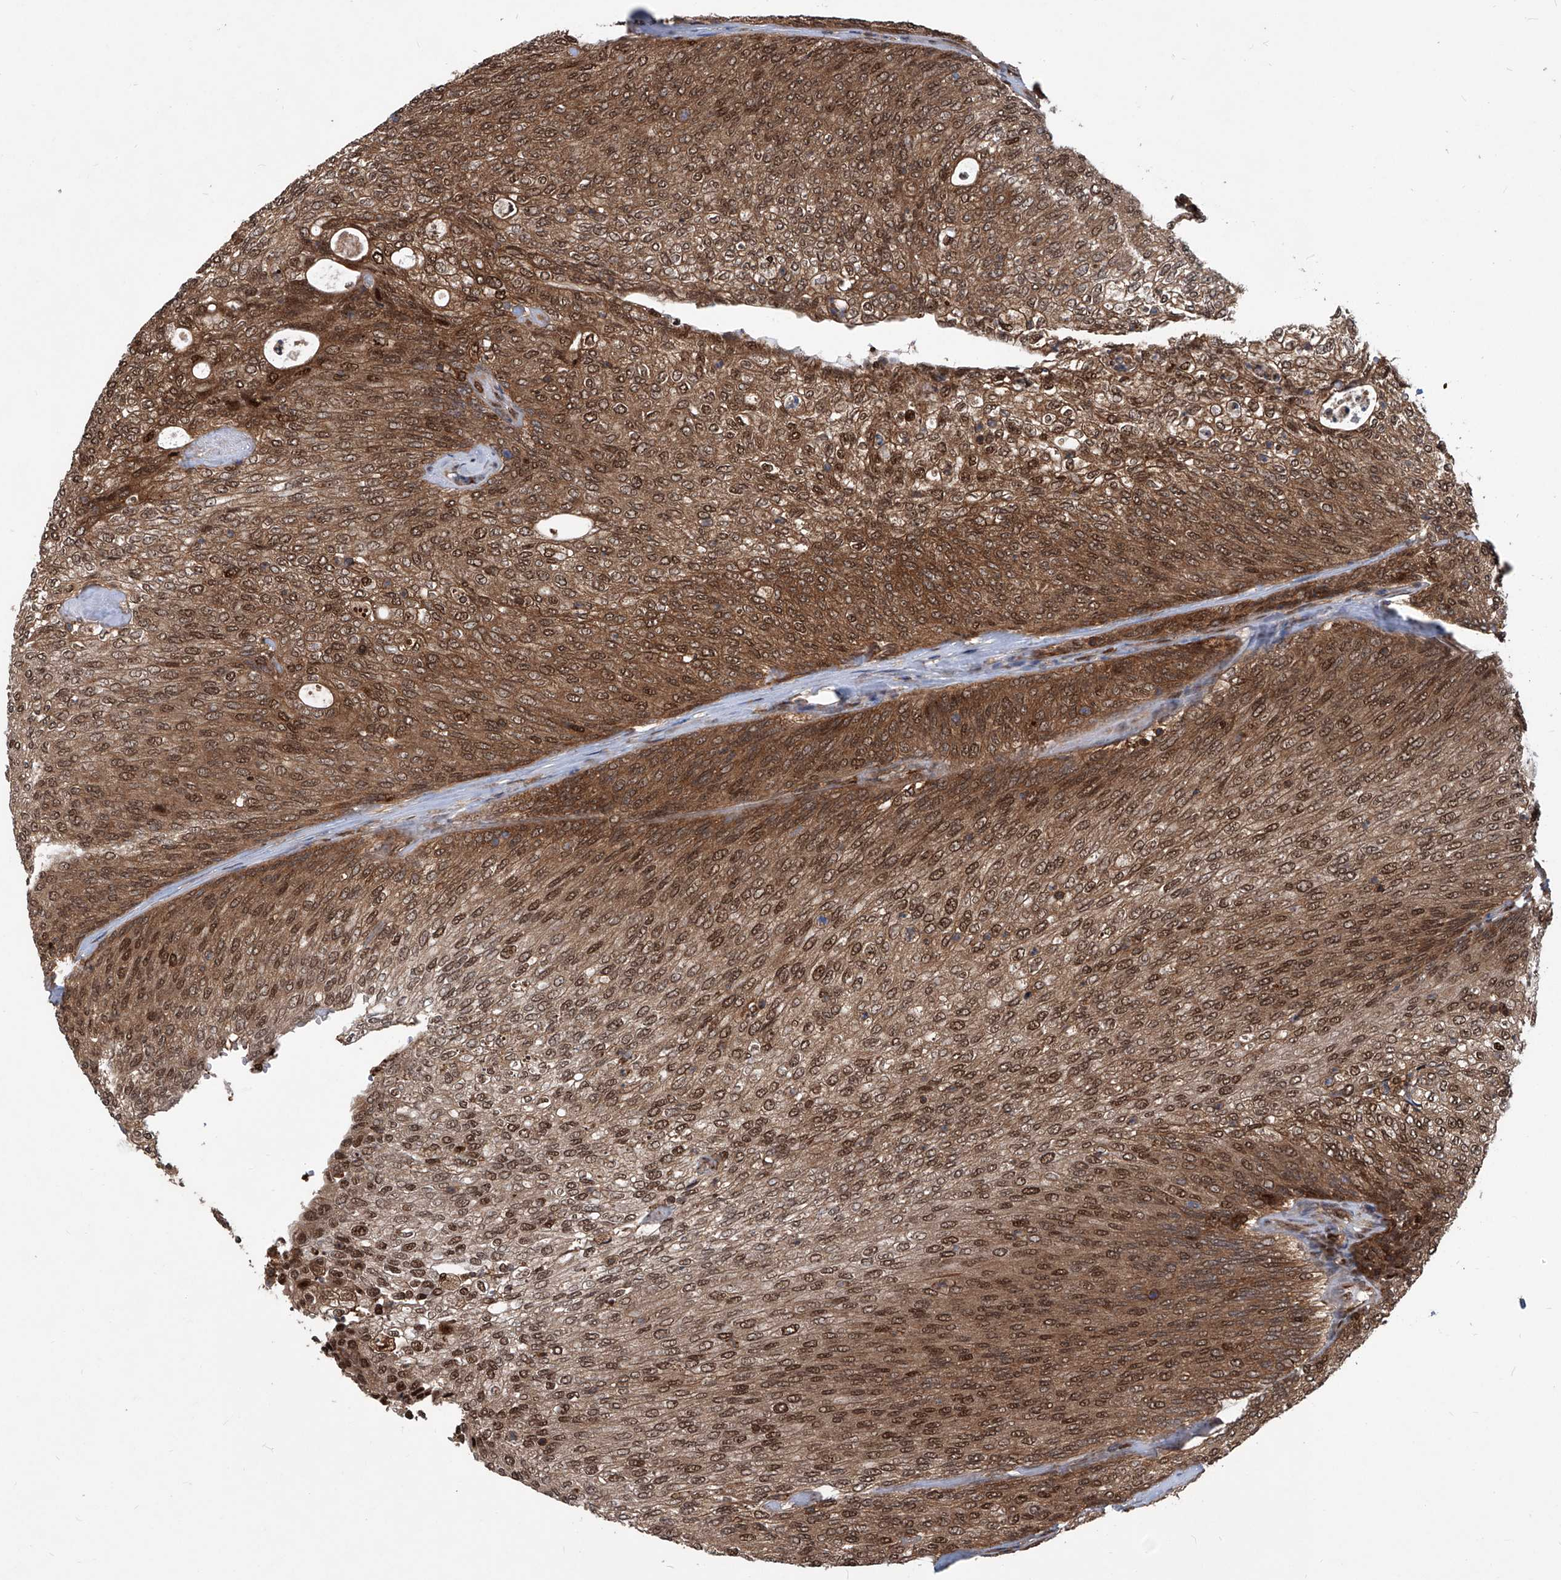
{"staining": {"intensity": "moderate", "quantity": ">75%", "location": "cytoplasmic/membranous,nuclear"}, "tissue": "urothelial cancer", "cell_type": "Tumor cells", "image_type": "cancer", "snomed": [{"axis": "morphology", "description": "Urothelial carcinoma, Low grade"}, {"axis": "topography", "description": "Urinary bladder"}], "caption": "Immunohistochemical staining of human urothelial cancer demonstrates medium levels of moderate cytoplasmic/membranous and nuclear protein staining in approximately >75% of tumor cells. The protein of interest is shown in brown color, while the nuclei are stained blue.", "gene": "PSMB1", "patient": {"sex": "female", "age": 79}}